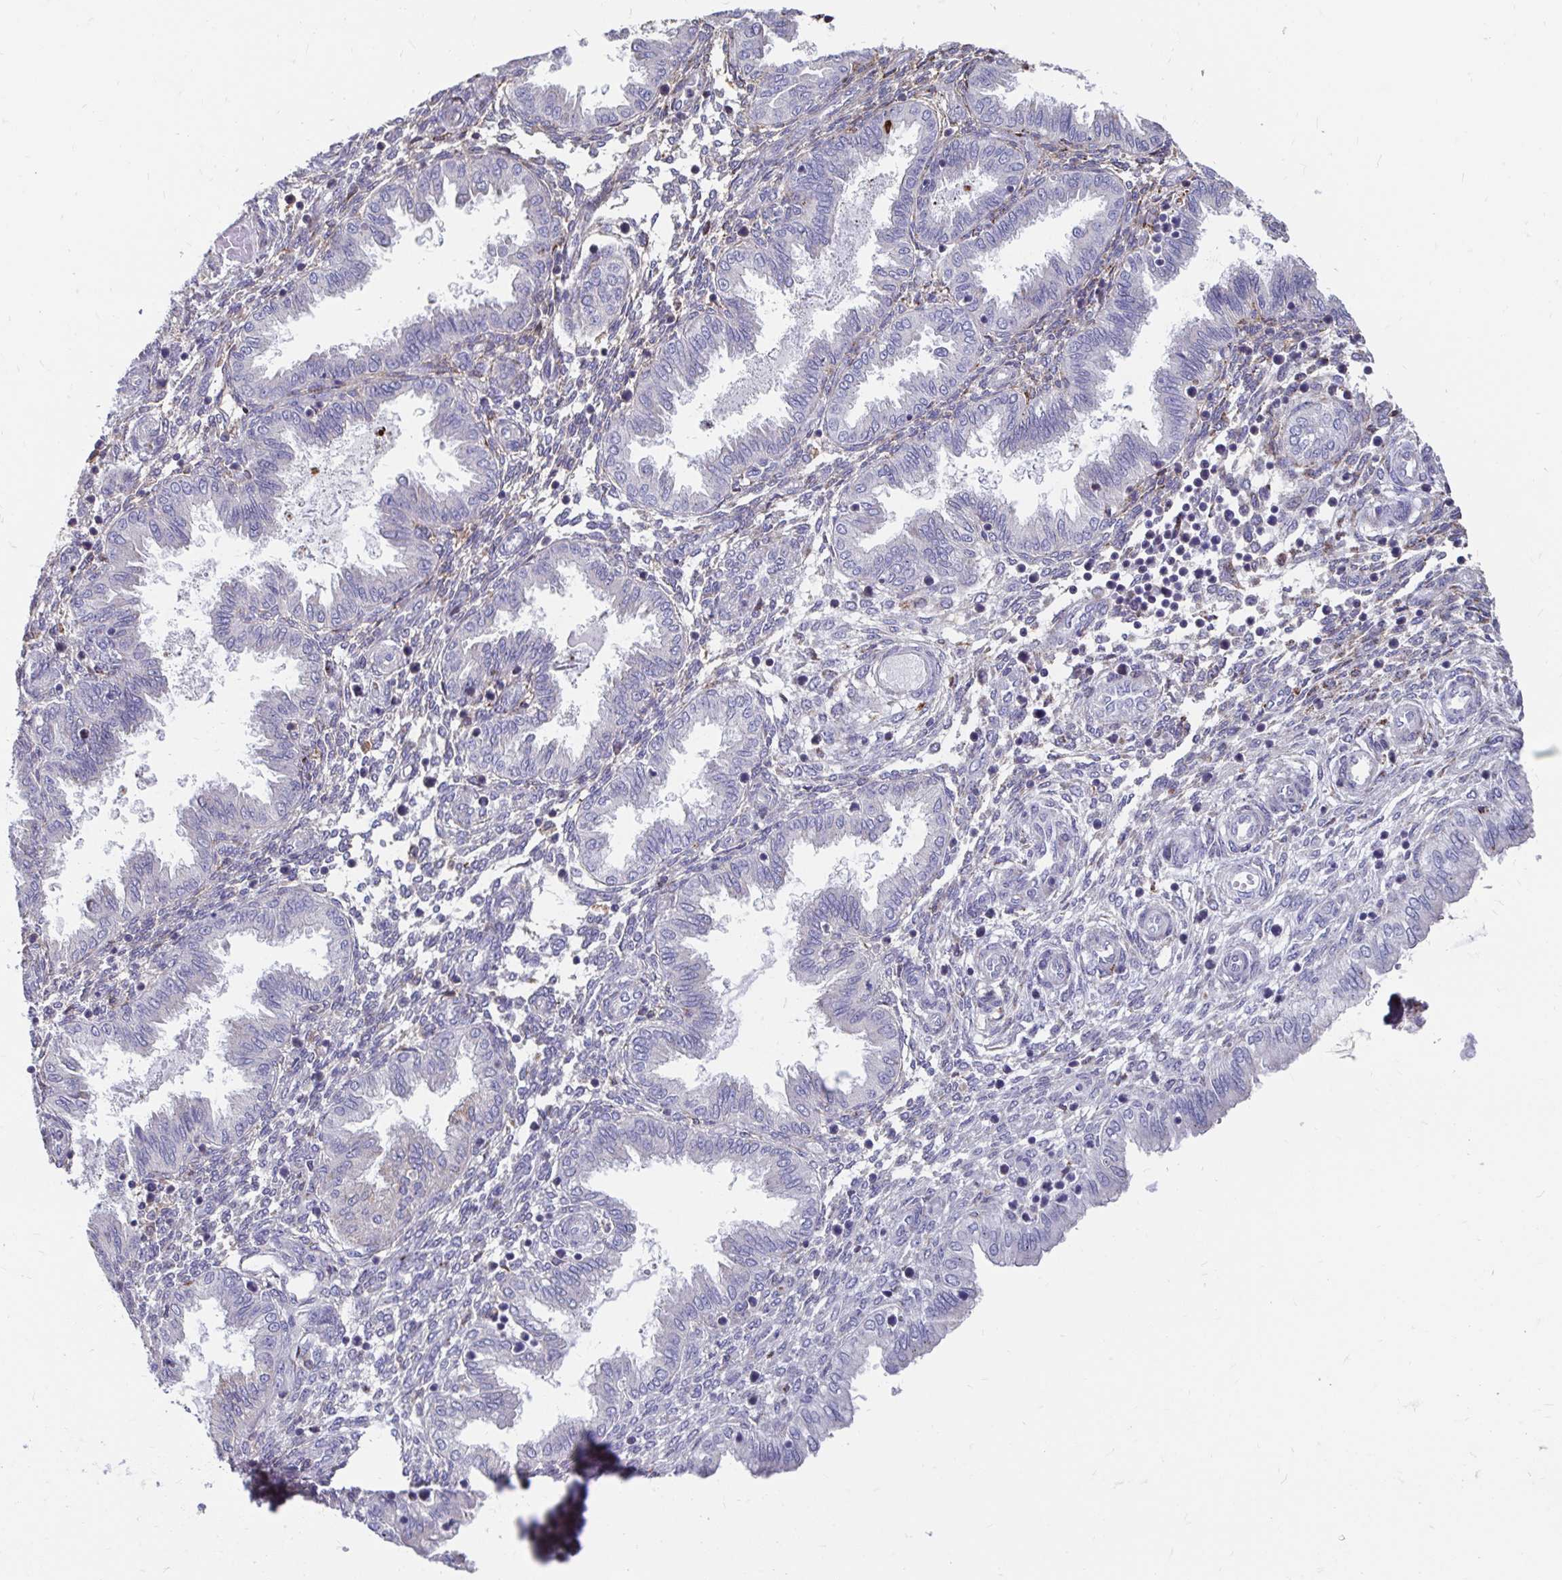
{"staining": {"intensity": "moderate", "quantity": "<25%", "location": "cytoplasmic/membranous"}, "tissue": "endometrium", "cell_type": "Cells in endometrial stroma", "image_type": "normal", "snomed": [{"axis": "morphology", "description": "Normal tissue, NOS"}, {"axis": "topography", "description": "Endometrium"}], "caption": "Cells in endometrial stroma exhibit low levels of moderate cytoplasmic/membranous staining in approximately <25% of cells in benign human endometrium.", "gene": "CDKL1", "patient": {"sex": "female", "age": 33}}